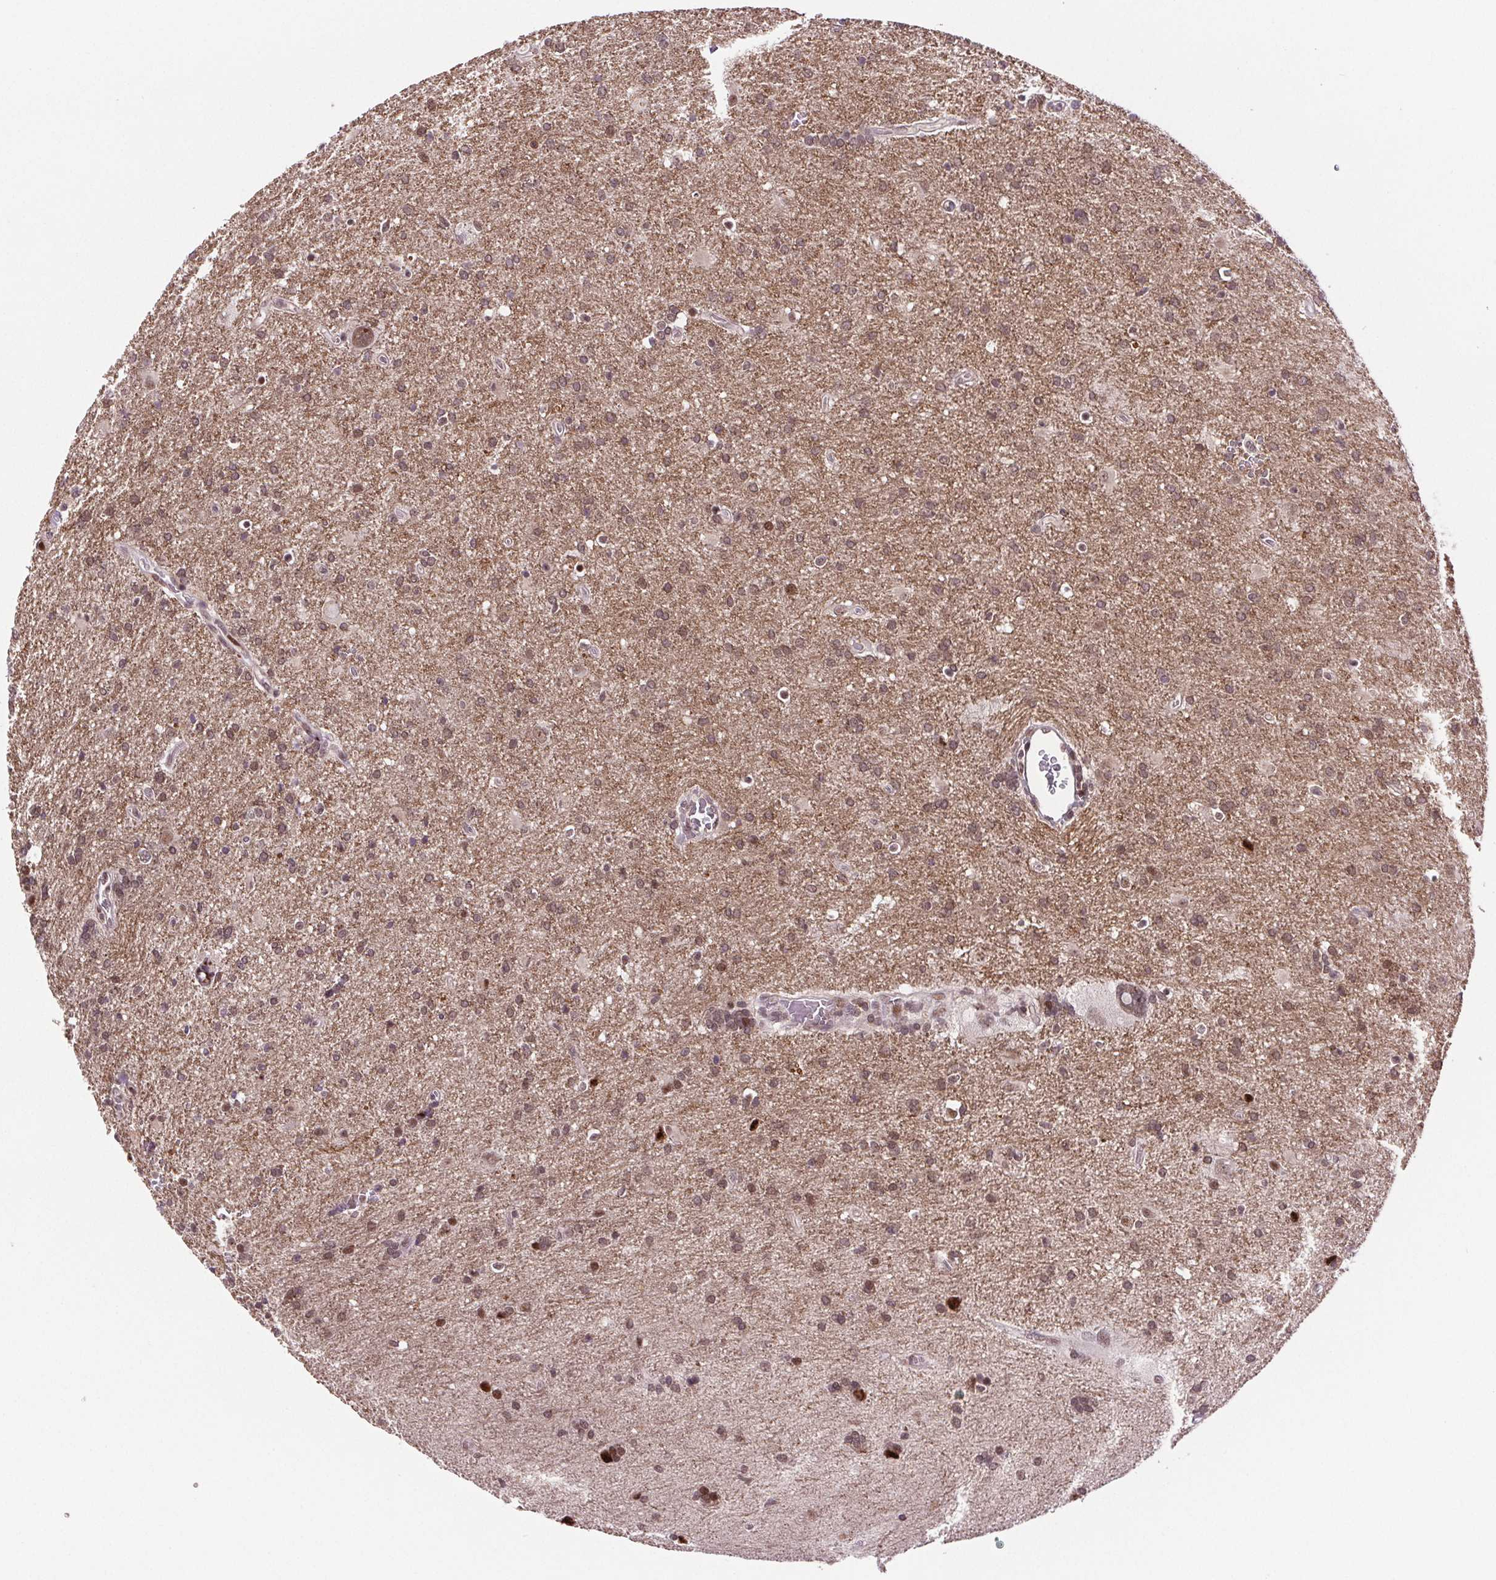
{"staining": {"intensity": "moderate", "quantity": "25%-75%", "location": "cytoplasmic/membranous,nuclear"}, "tissue": "glioma", "cell_type": "Tumor cells", "image_type": "cancer", "snomed": [{"axis": "morphology", "description": "Glioma, malignant, Low grade"}, {"axis": "topography", "description": "Brain"}], "caption": "Immunohistochemistry (DAB) staining of human malignant glioma (low-grade) exhibits moderate cytoplasmic/membranous and nuclear protein positivity in approximately 25%-75% of tumor cells.", "gene": "SNRNP35", "patient": {"sex": "male", "age": 66}}